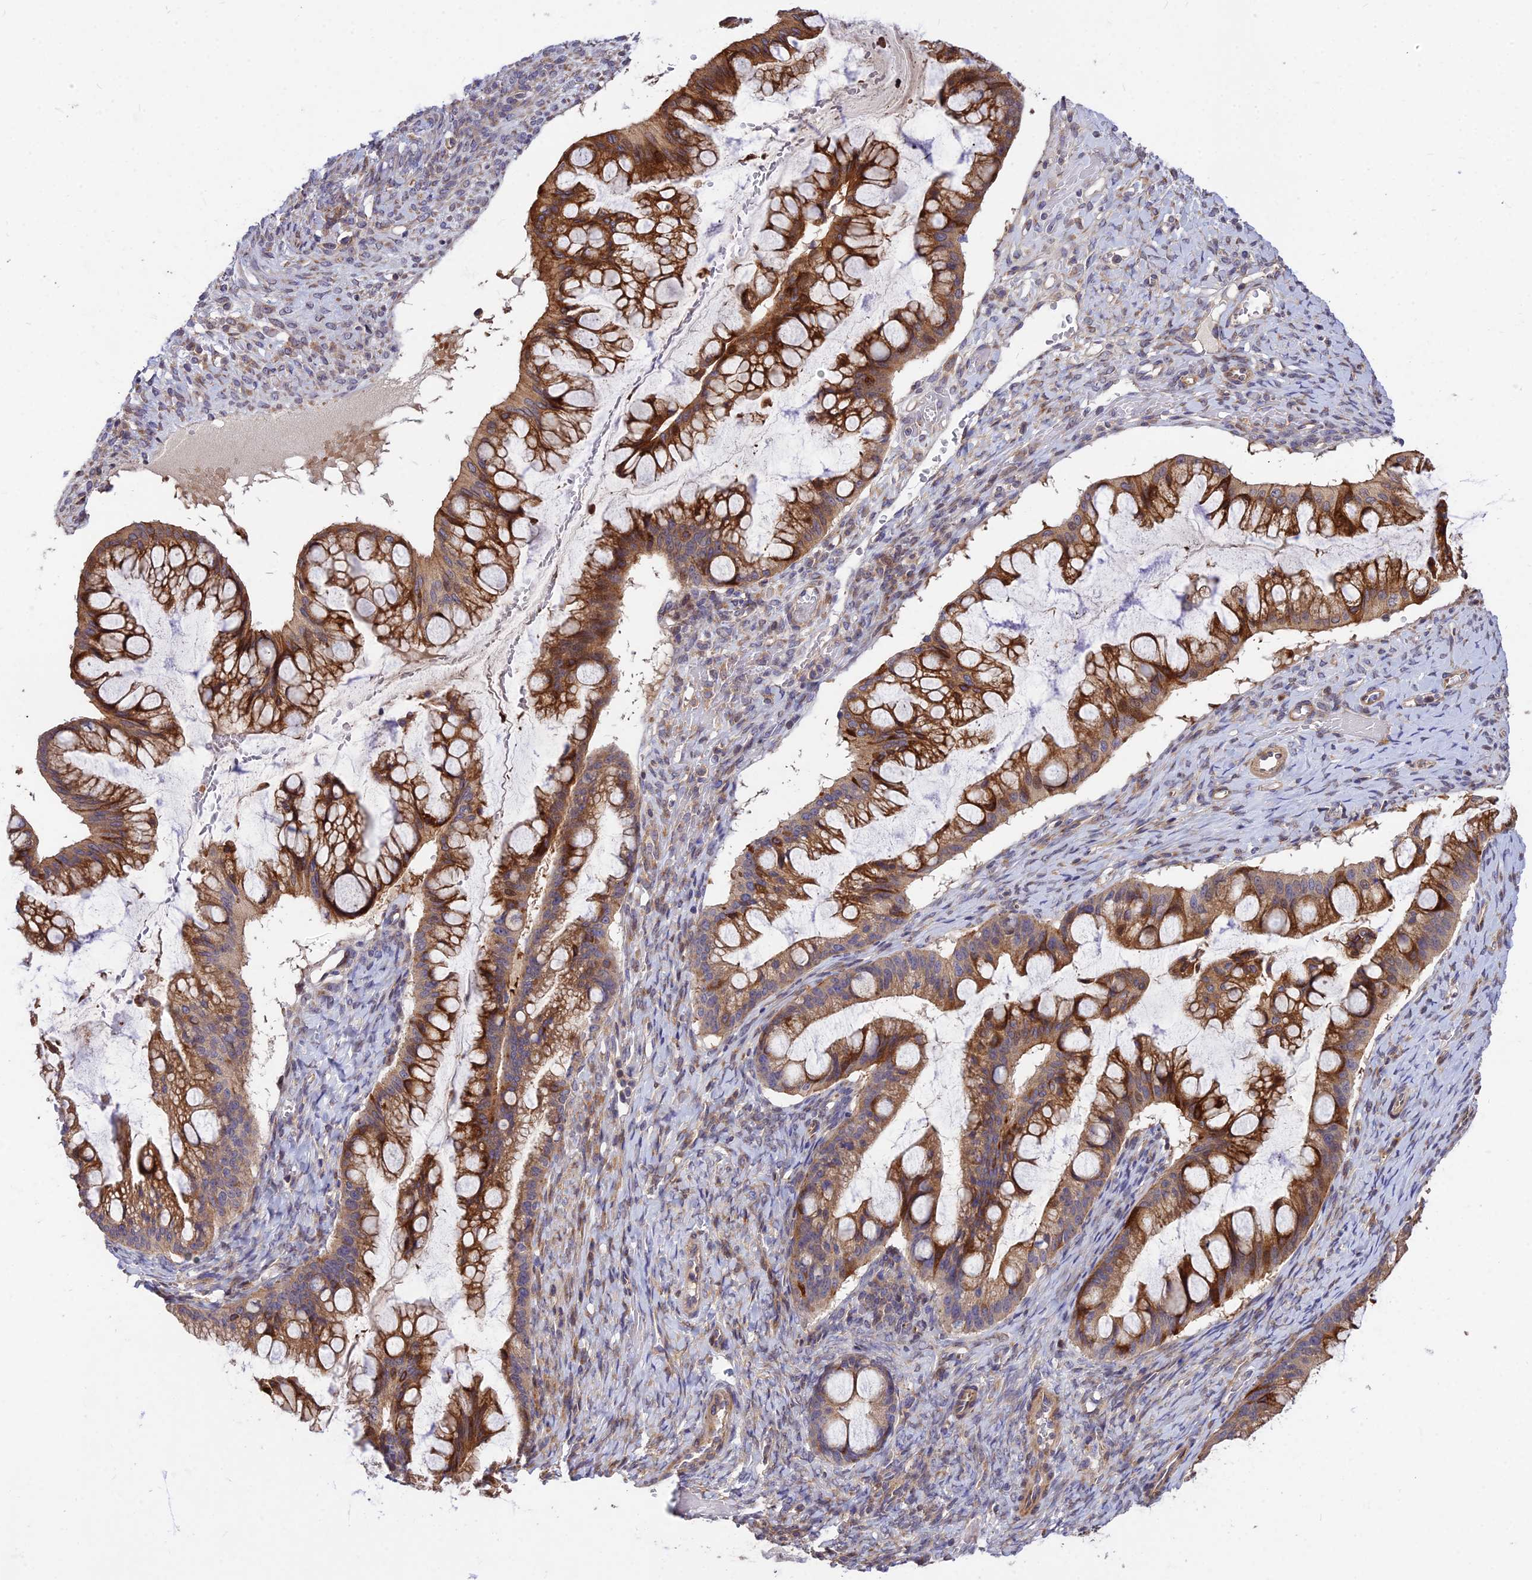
{"staining": {"intensity": "strong", "quantity": ">75%", "location": "cytoplasmic/membranous"}, "tissue": "ovarian cancer", "cell_type": "Tumor cells", "image_type": "cancer", "snomed": [{"axis": "morphology", "description": "Cystadenocarcinoma, mucinous, NOS"}, {"axis": "topography", "description": "Ovary"}], "caption": "Ovarian cancer was stained to show a protein in brown. There is high levels of strong cytoplasmic/membranous expression in approximately >75% of tumor cells.", "gene": "ROCK1", "patient": {"sex": "female", "age": 73}}